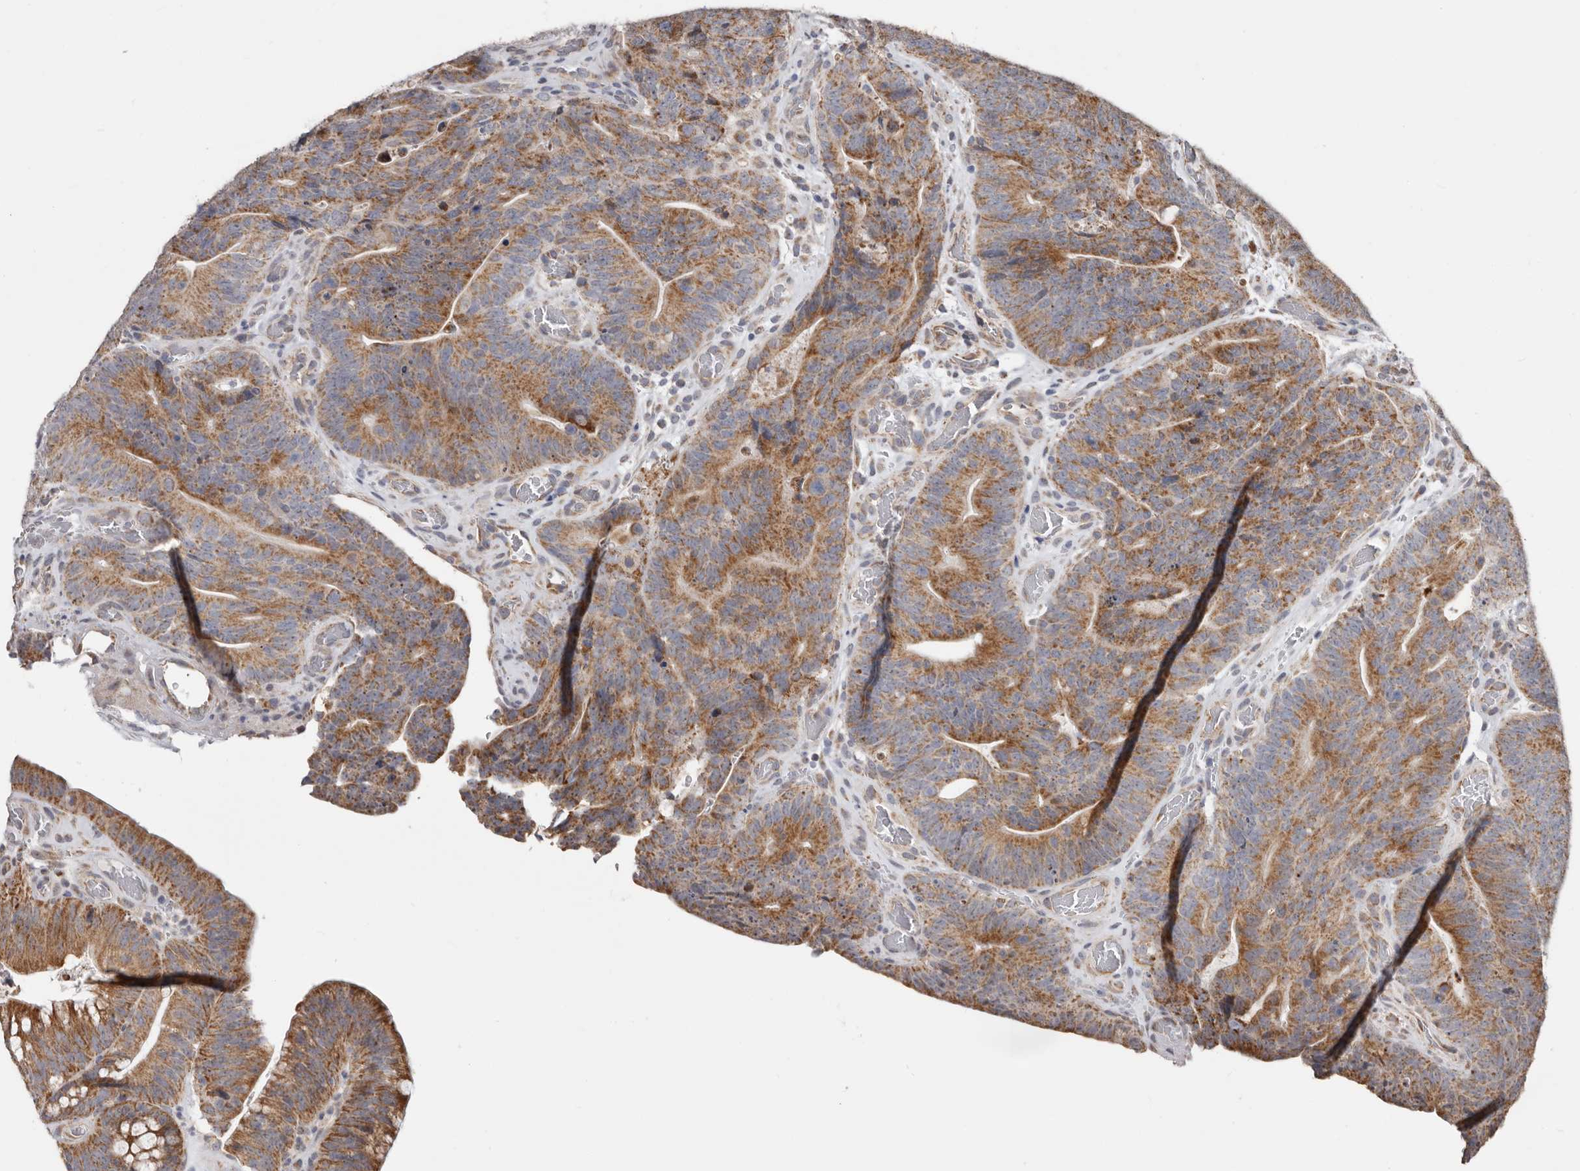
{"staining": {"intensity": "moderate", "quantity": ">75%", "location": "cytoplasmic/membranous"}, "tissue": "colorectal cancer", "cell_type": "Tumor cells", "image_type": "cancer", "snomed": [{"axis": "morphology", "description": "Normal tissue, NOS"}, {"axis": "topography", "description": "Colon"}], "caption": "Immunohistochemical staining of human colorectal cancer displays medium levels of moderate cytoplasmic/membranous protein positivity in about >75% of tumor cells. The protein of interest is stained brown, and the nuclei are stained in blue (DAB IHC with brightfield microscopy, high magnification).", "gene": "MRPL18", "patient": {"sex": "female", "age": 82}}